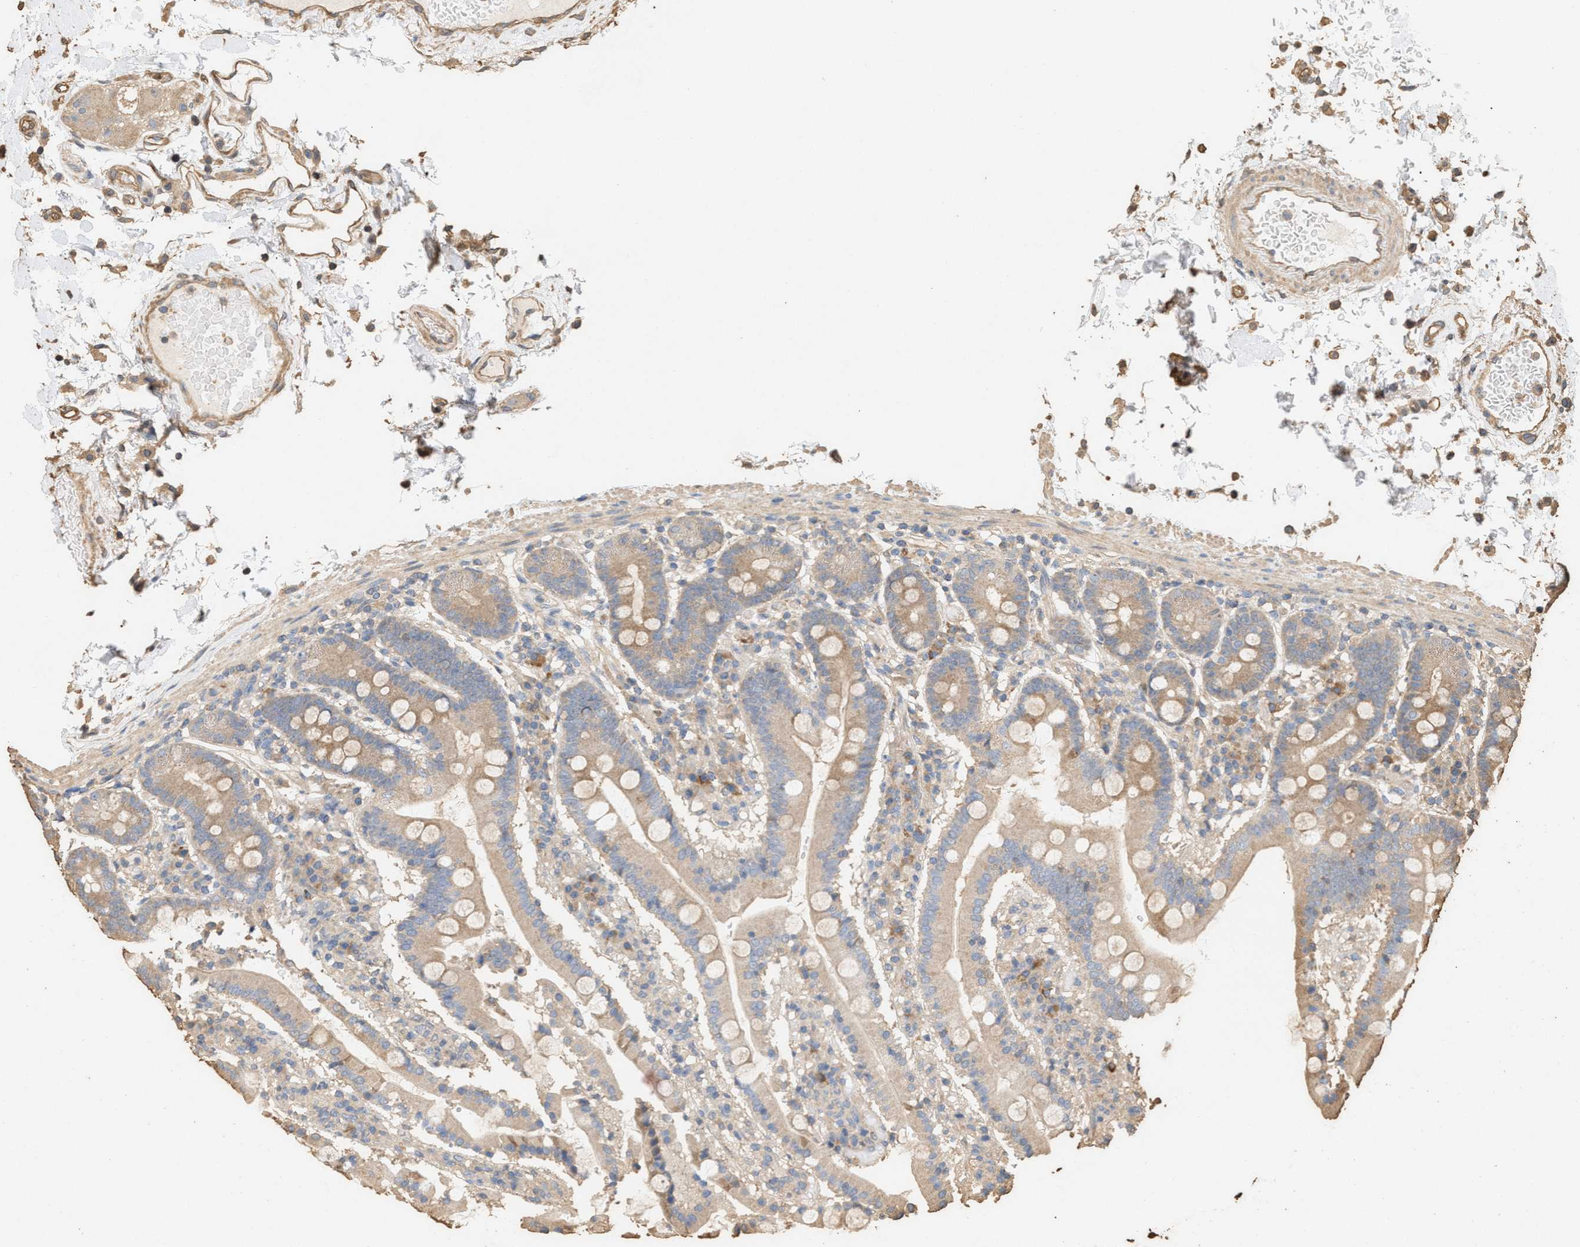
{"staining": {"intensity": "moderate", "quantity": "25%-75%", "location": "cytoplasmic/membranous"}, "tissue": "duodenum", "cell_type": "Glandular cells", "image_type": "normal", "snomed": [{"axis": "morphology", "description": "Normal tissue, NOS"}, {"axis": "topography", "description": "Small intestine, NOS"}], "caption": "Immunohistochemical staining of unremarkable duodenum displays 25%-75% levels of moderate cytoplasmic/membranous protein staining in approximately 25%-75% of glandular cells.", "gene": "DCAF7", "patient": {"sex": "female", "age": 71}}